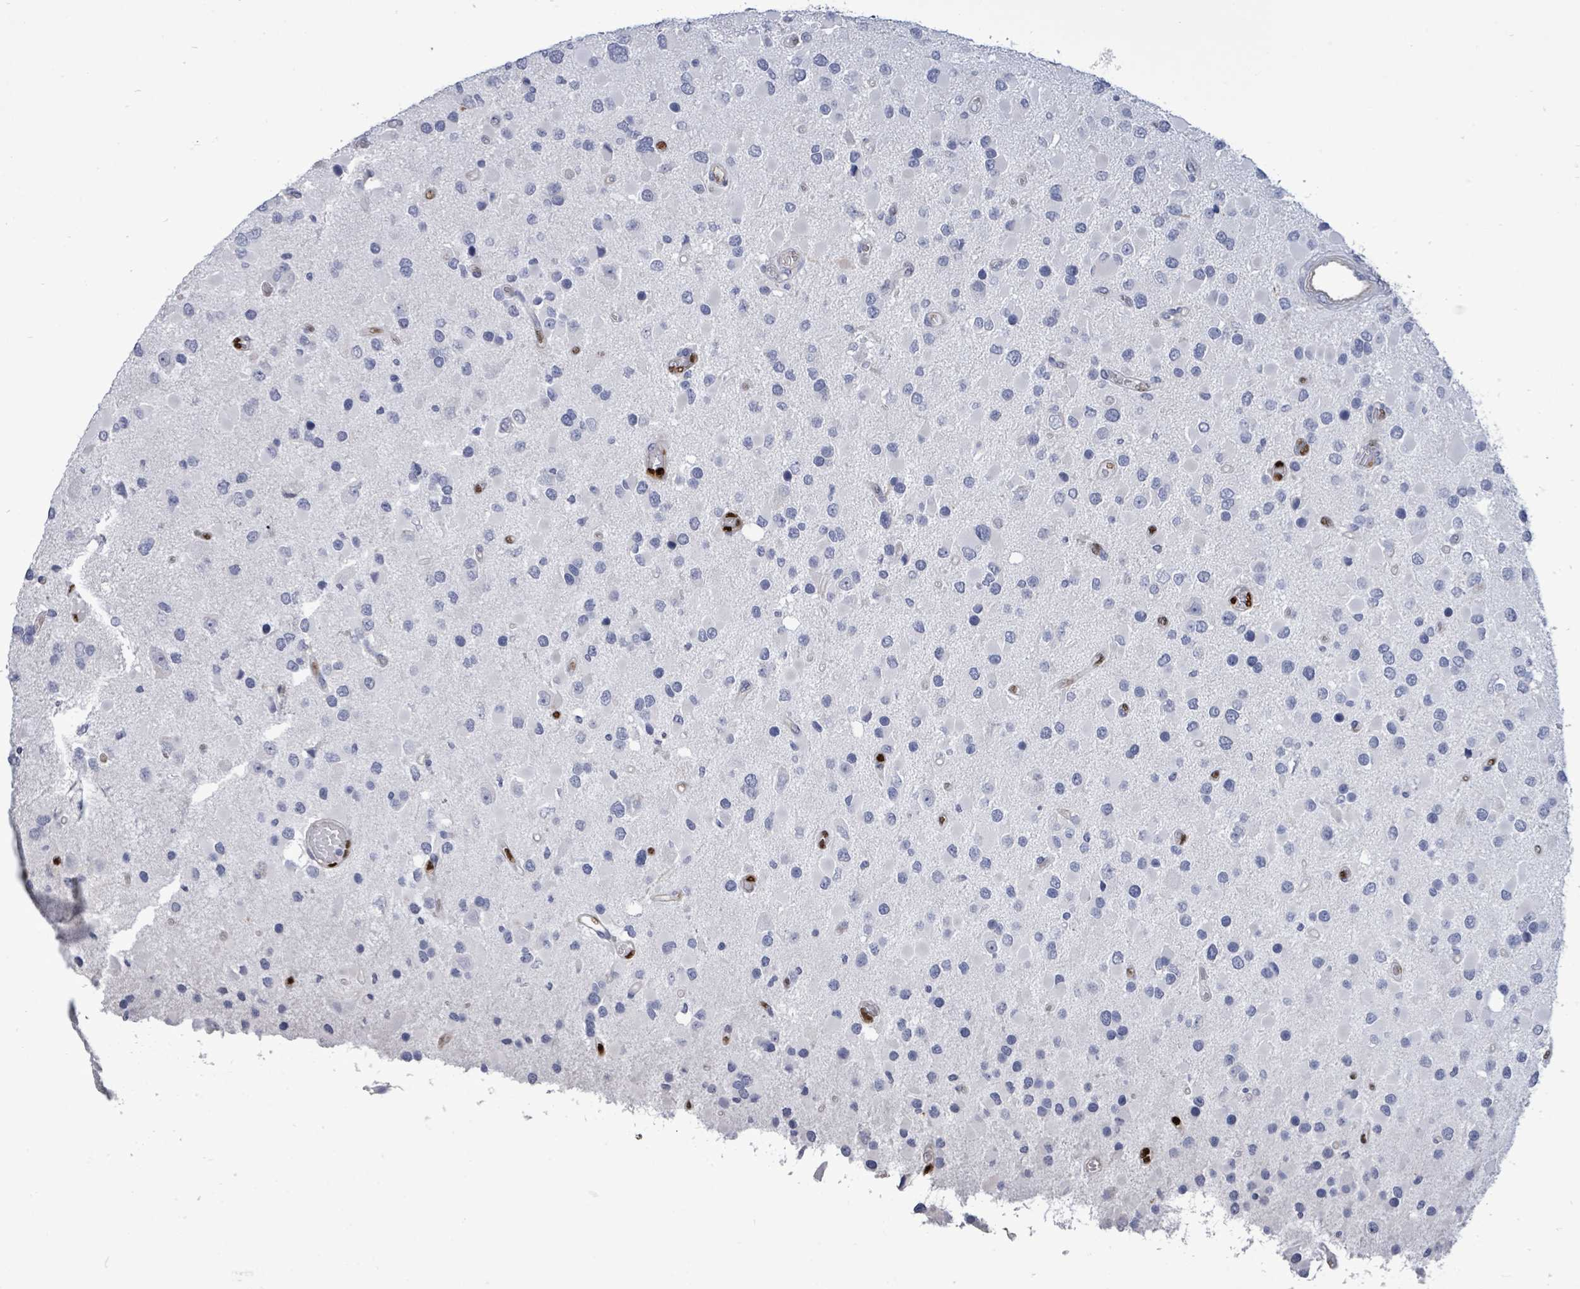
{"staining": {"intensity": "negative", "quantity": "none", "location": "none"}, "tissue": "glioma", "cell_type": "Tumor cells", "image_type": "cancer", "snomed": [{"axis": "morphology", "description": "Glioma, malignant, High grade"}, {"axis": "topography", "description": "Brain"}], "caption": "This is an immunohistochemistry photomicrograph of malignant glioma (high-grade). There is no expression in tumor cells.", "gene": "CT45A5", "patient": {"sex": "male", "age": 53}}